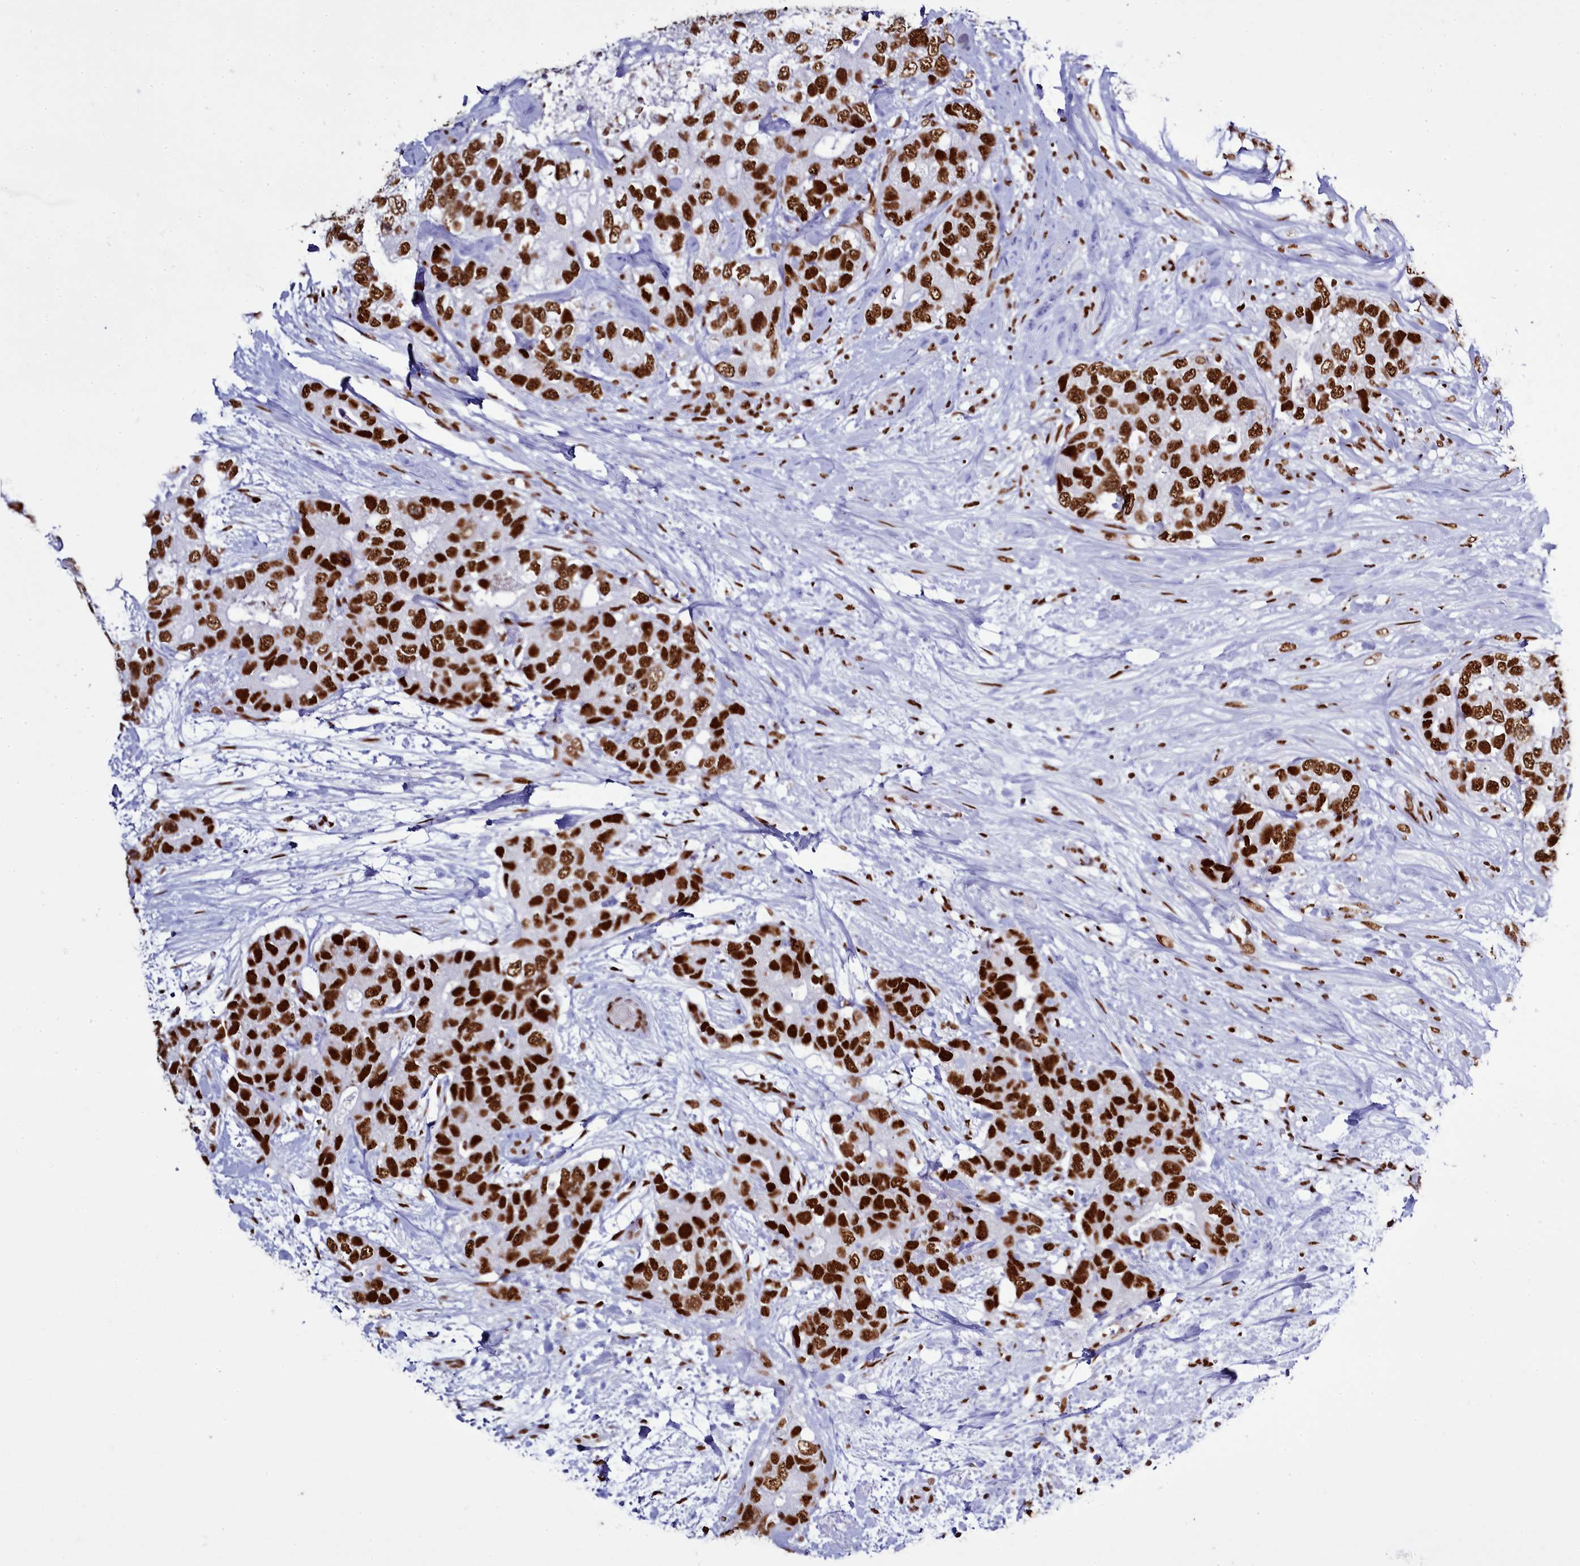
{"staining": {"intensity": "strong", "quantity": ">75%", "location": "nuclear"}, "tissue": "breast cancer", "cell_type": "Tumor cells", "image_type": "cancer", "snomed": [{"axis": "morphology", "description": "Duct carcinoma"}, {"axis": "topography", "description": "Breast"}], "caption": "Immunohistochemistry of breast cancer exhibits high levels of strong nuclear expression in about >75% of tumor cells.", "gene": "RALY", "patient": {"sex": "female", "age": 62}}